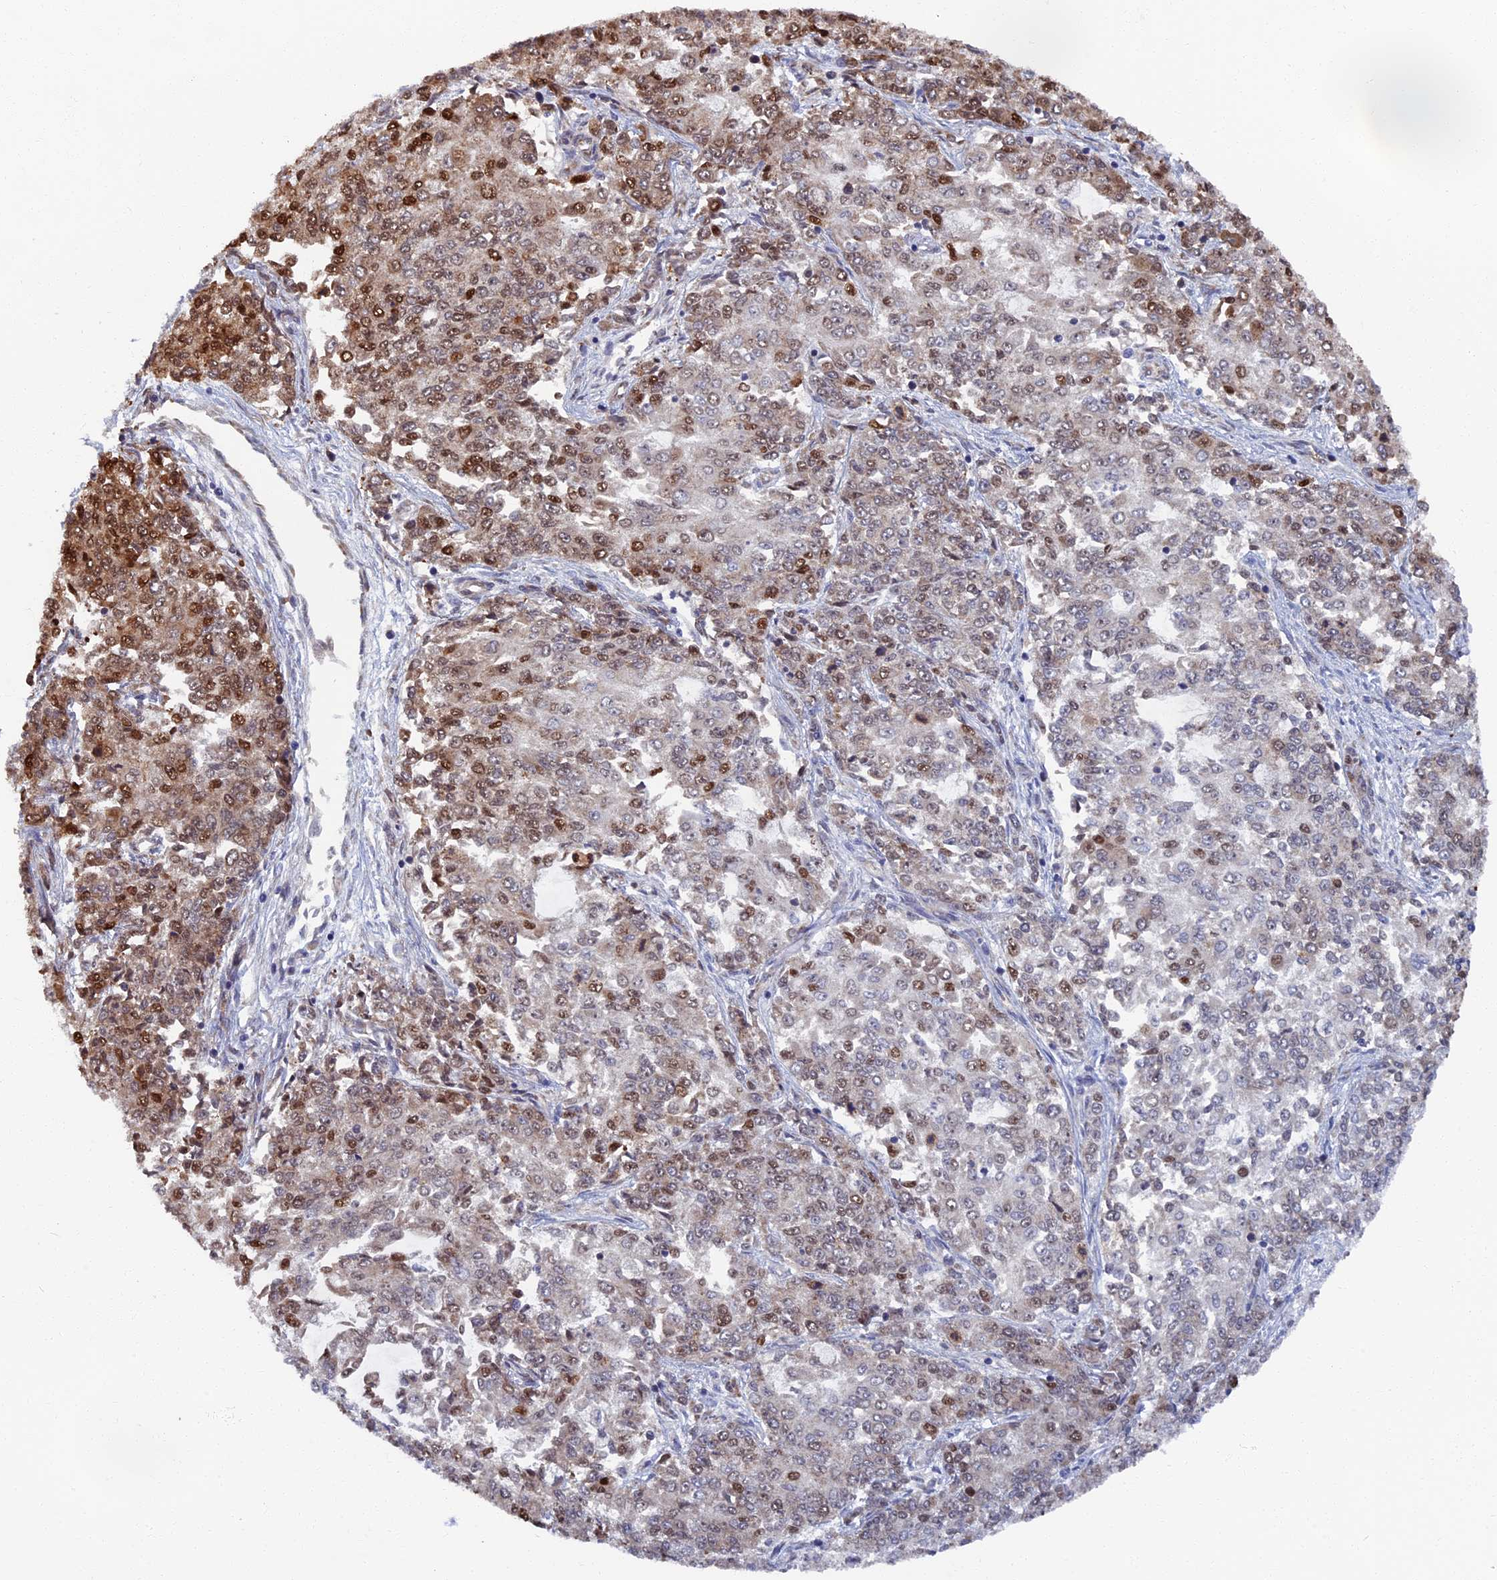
{"staining": {"intensity": "moderate", "quantity": "25%-75%", "location": "cytoplasmic/membranous,nuclear"}, "tissue": "endometrial cancer", "cell_type": "Tumor cells", "image_type": "cancer", "snomed": [{"axis": "morphology", "description": "Adenocarcinoma, NOS"}, {"axis": "topography", "description": "Endometrium"}], "caption": "An IHC histopathology image of neoplastic tissue is shown. Protein staining in brown labels moderate cytoplasmic/membranous and nuclear positivity in endometrial cancer within tumor cells.", "gene": "YBX1", "patient": {"sex": "female", "age": 50}}